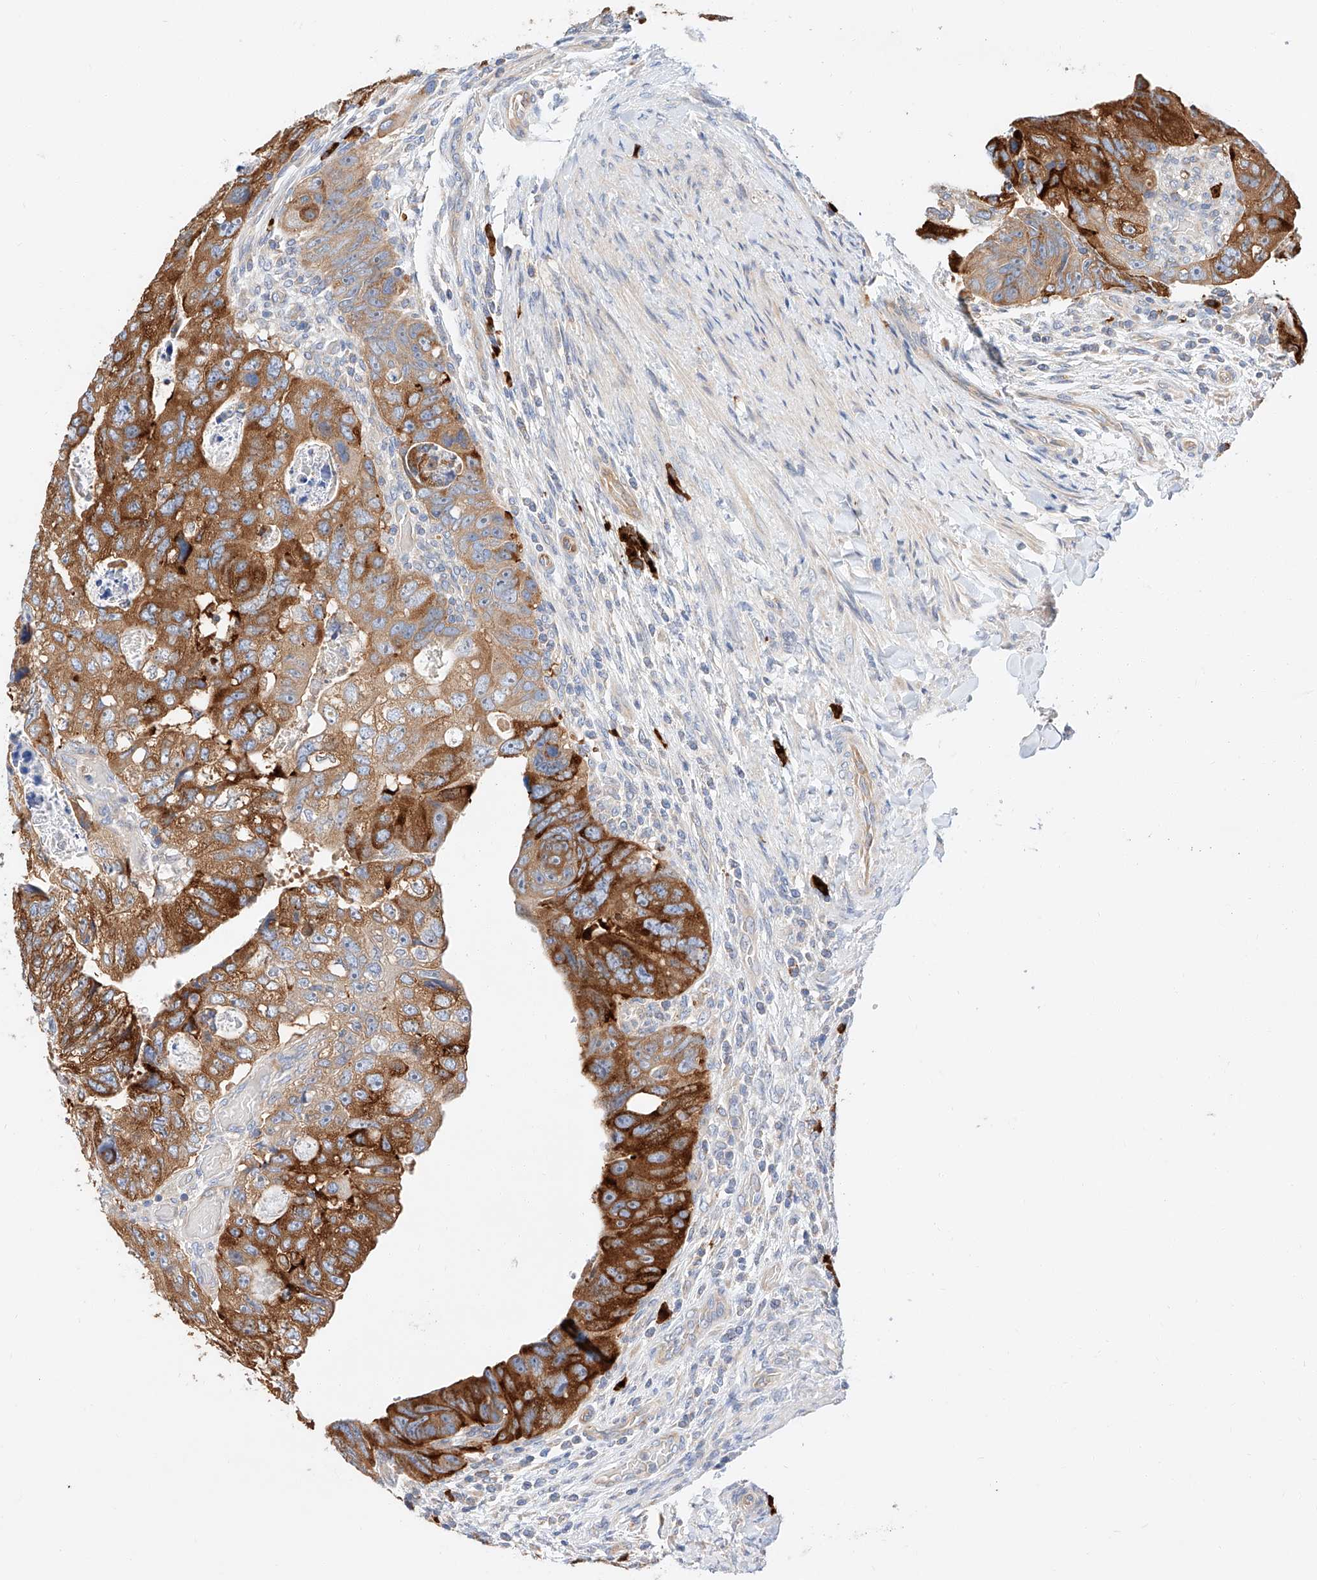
{"staining": {"intensity": "strong", "quantity": ">75%", "location": "cytoplasmic/membranous"}, "tissue": "colorectal cancer", "cell_type": "Tumor cells", "image_type": "cancer", "snomed": [{"axis": "morphology", "description": "Adenocarcinoma, NOS"}, {"axis": "topography", "description": "Rectum"}], "caption": "Strong cytoplasmic/membranous positivity is identified in about >75% of tumor cells in colorectal cancer.", "gene": "GLMN", "patient": {"sex": "male", "age": 59}}